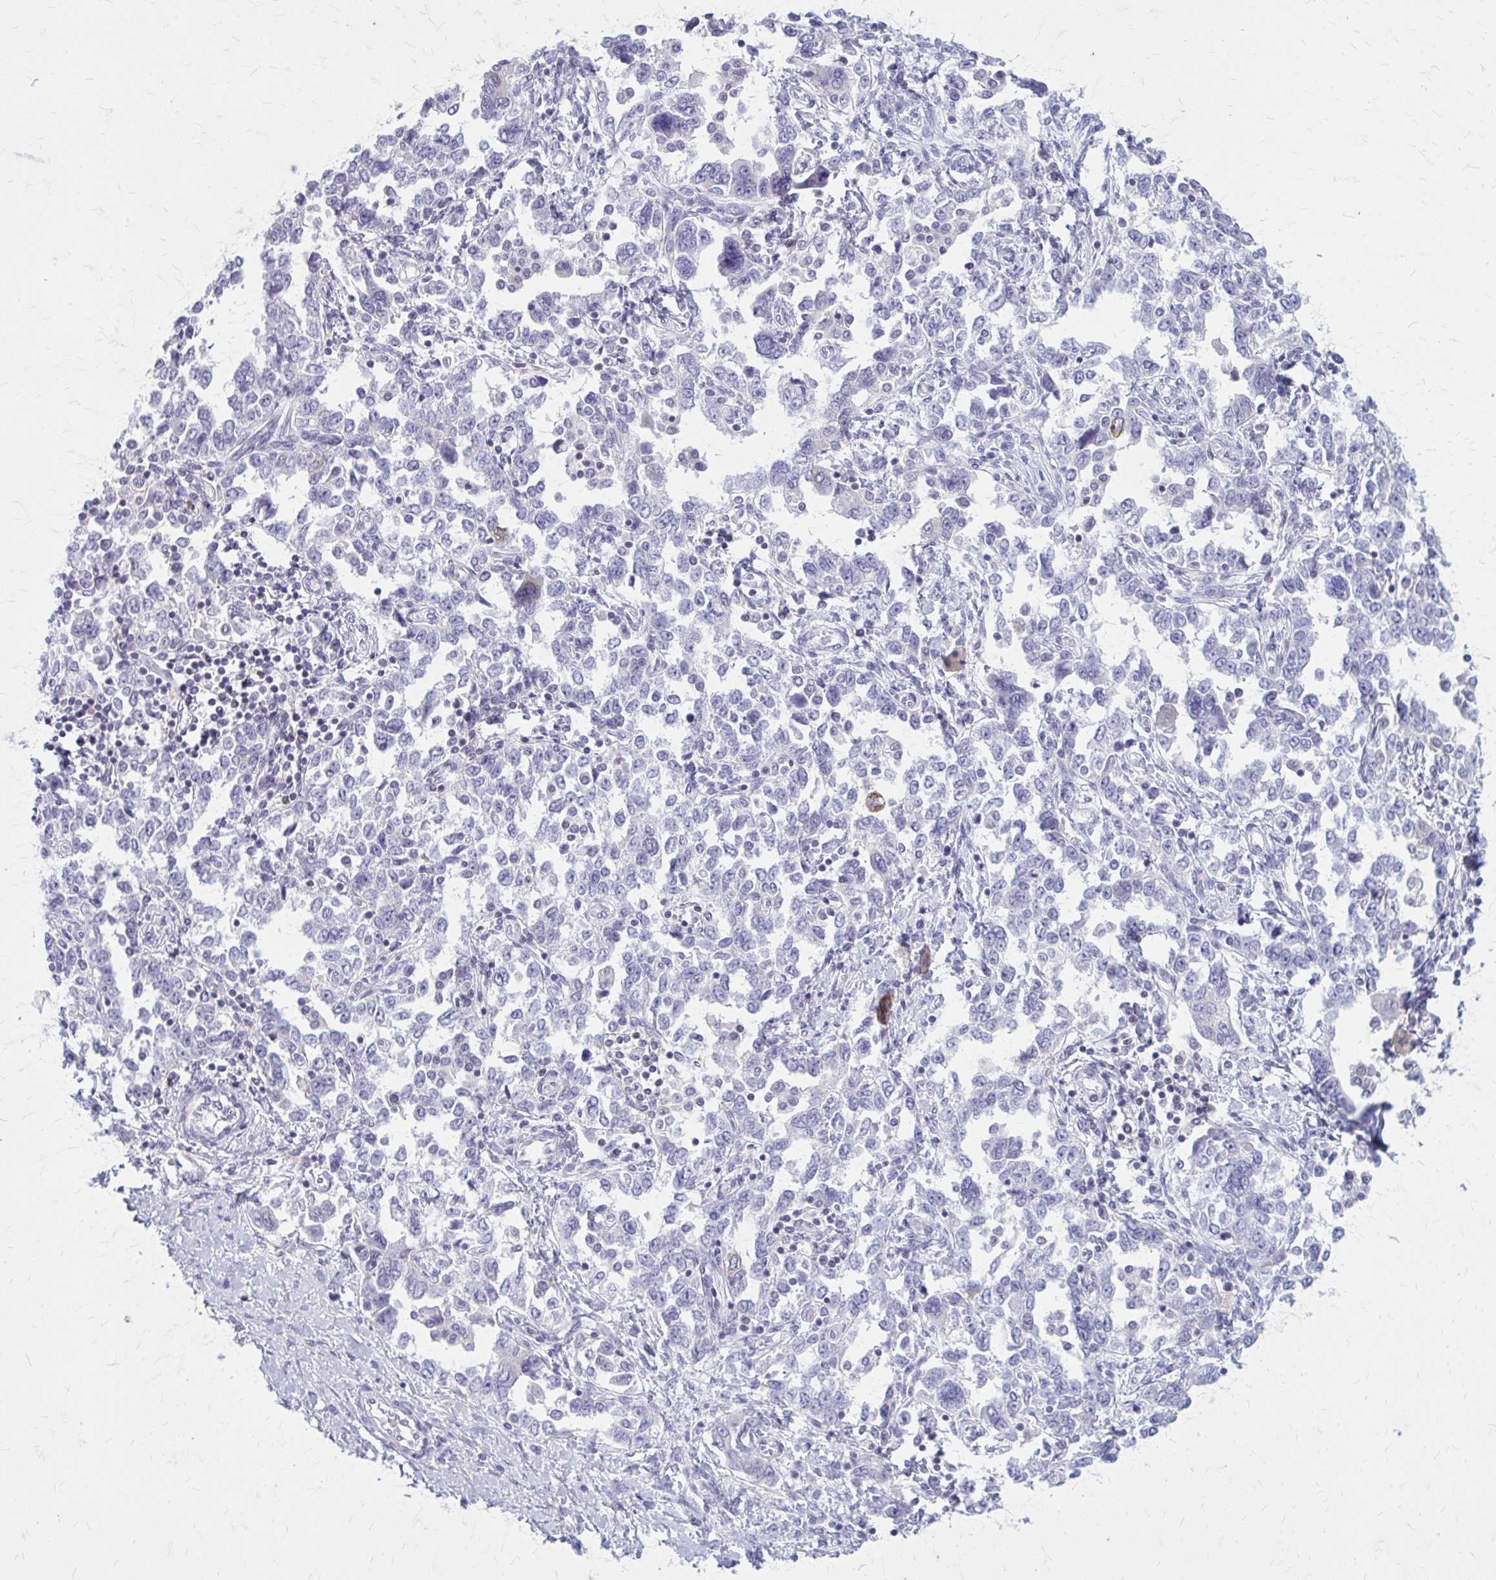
{"staining": {"intensity": "negative", "quantity": "none", "location": "none"}, "tissue": "ovarian cancer", "cell_type": "Tumor cells", "image_type": "cancer", "snomed": [{"axis": "morphology", "description": "Carcinoma, NOS"}, {"axis": "morphology", "description": "Cystadenocarcinoma, serous, NOS"}, {"axis": "topography", "description": "Ovary"}], "caption": "Image shows no significant protein positivity in tumor cells of ovarian cancer.", "gene": "PITPNM1", "patient": {"sex": "female", "age": 69}}